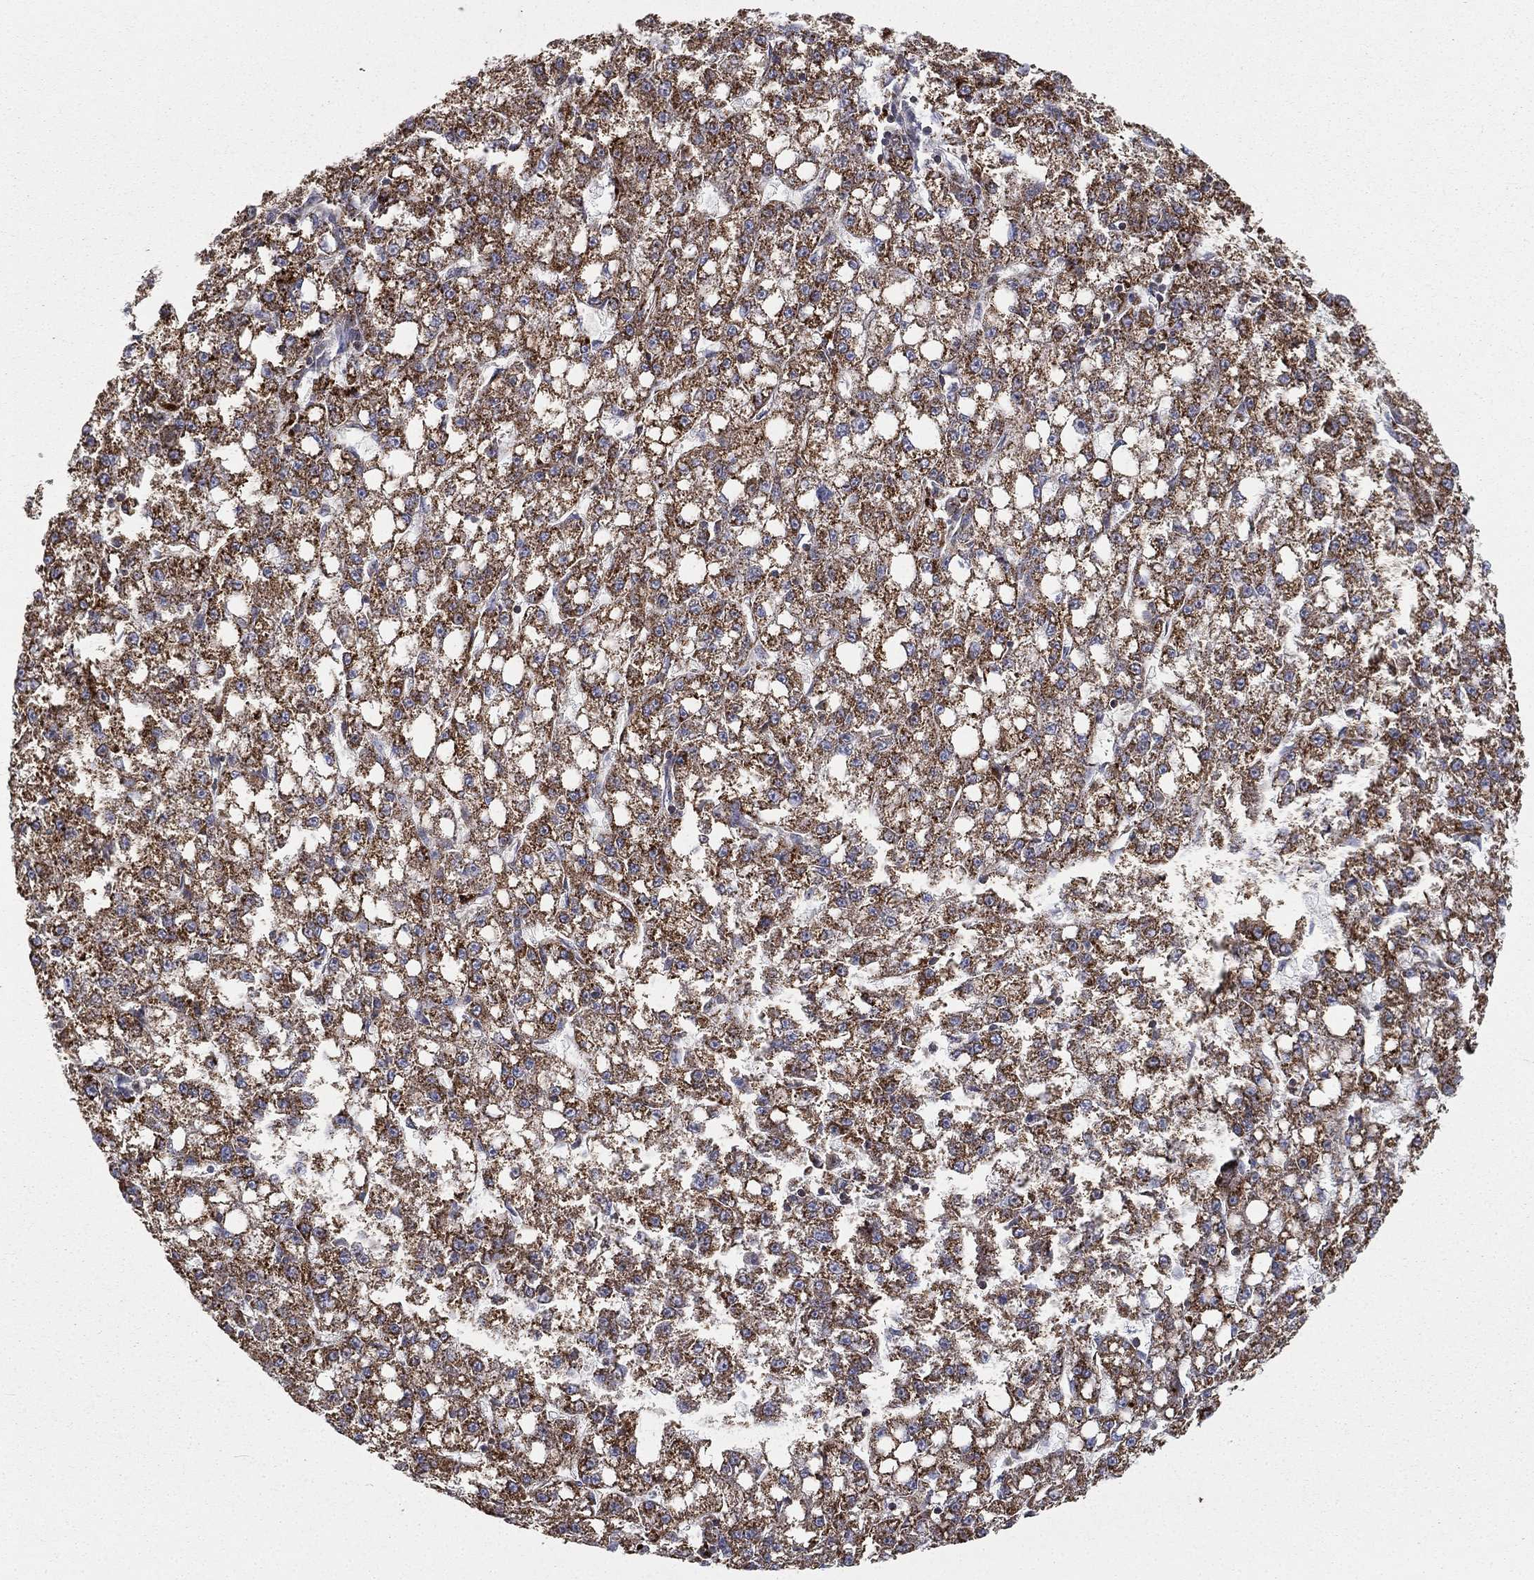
{"staining": {"intensity": "strong", "quantity": "25%-75%", "location": "cytoplasmic/membranous"}, "tissue": "liver cancer", "cell_type": "Tumor cells", "image_type": "cancer", "snomed": [{"axis": "morphology", "description": "Carcinoma, Hepatocellular, NOS"}, {"axis": "topography", "description": "Liver"}], "caption": "Immunohistochemical staining of human hepatocellular carcinoma (liver) shows strong cytoplasmic/membranous protein positivity in about 25%-75% of tumor cells.", "gene": "RIN3", "patient": {"sex": "female", "age": 65}}